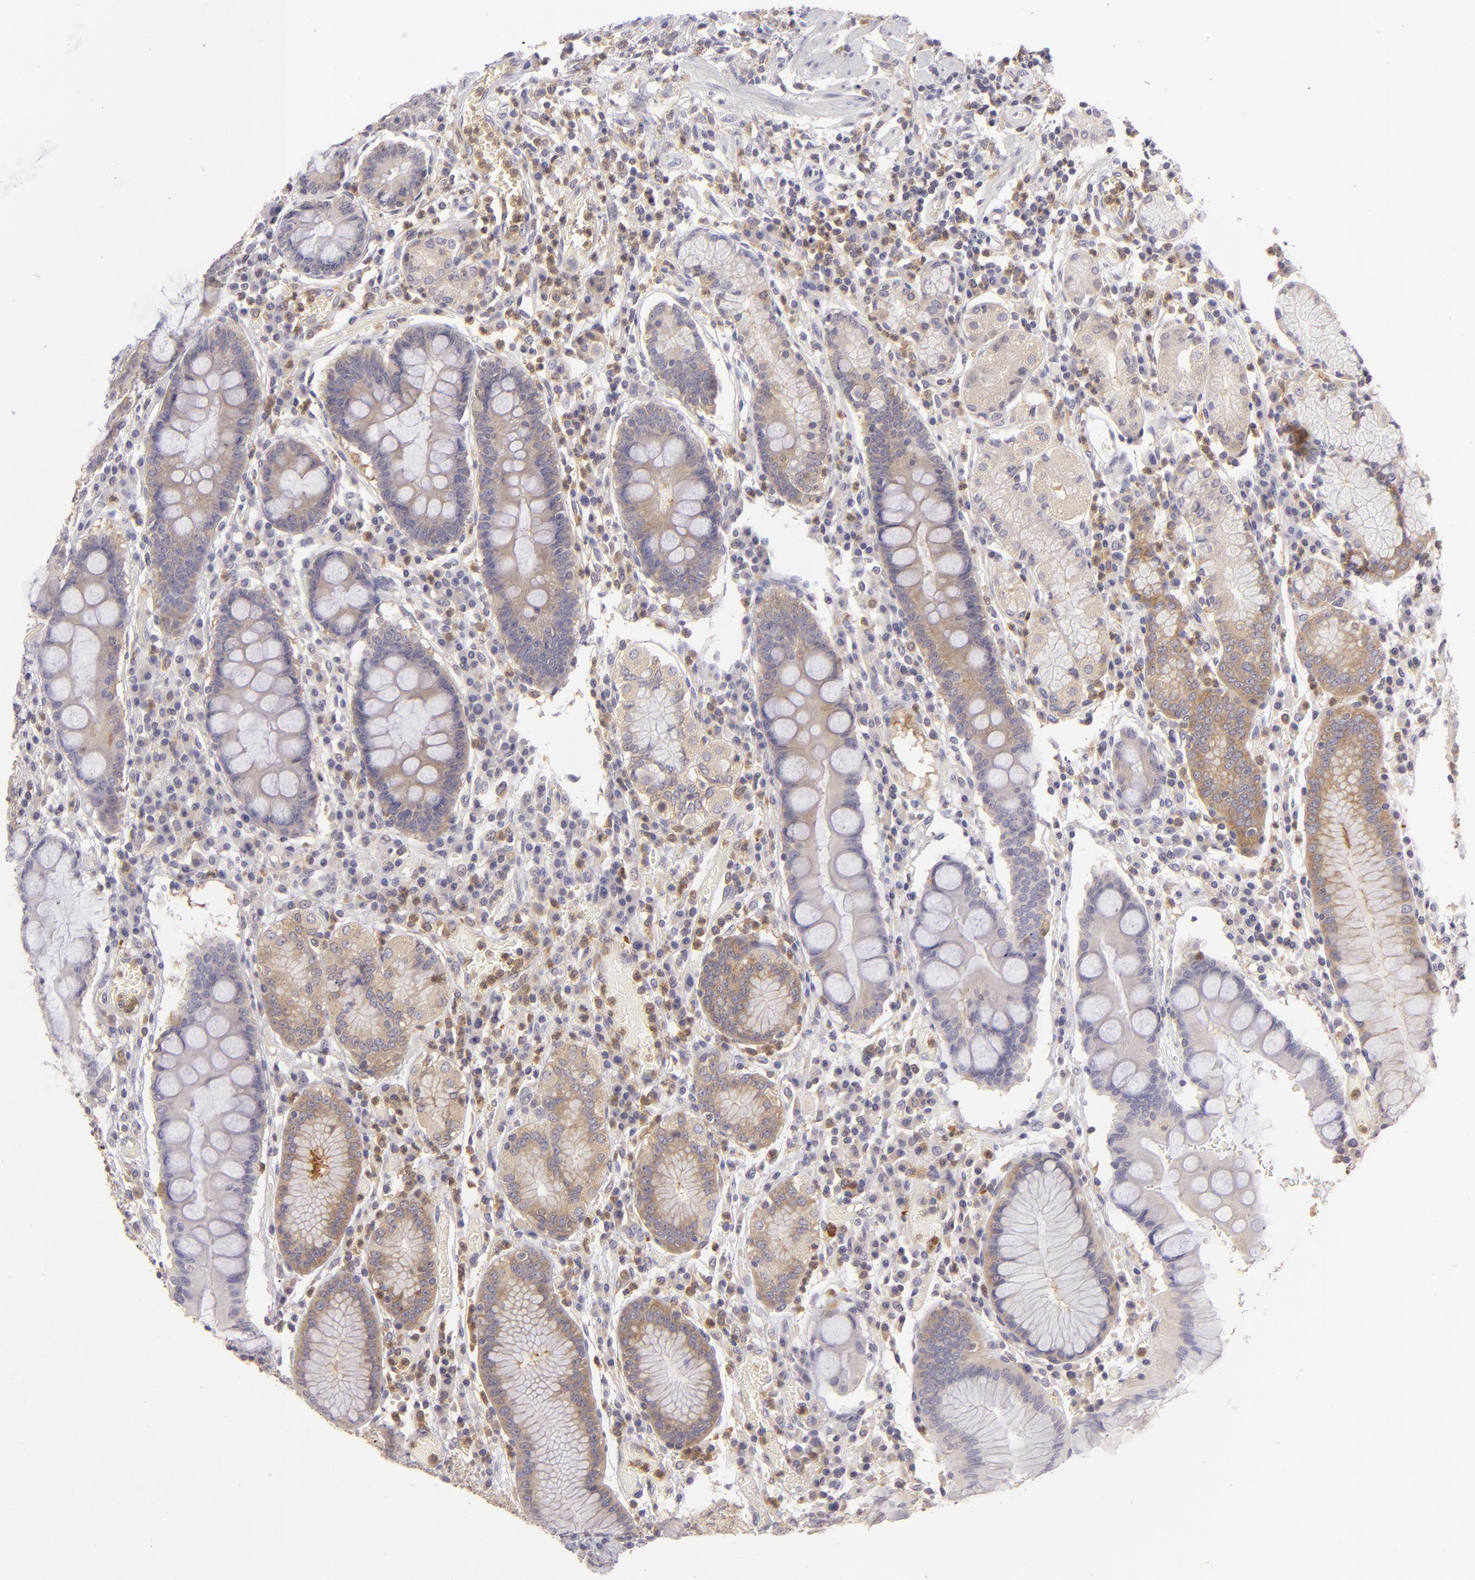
{"staining": {"intensity": "moderate", "quantity": ">75%", "location": "cytoplasmic/membranous"}, "tissue": "stomach", "cell_type": "Glandular cells", "image_type": "normal", "snomed": [{"axis": "morphology", "description": "Normal tissue, NOS"}, {"axis": "topography", "description": "Stomach, lower"}], "caption": "High-magnification brightfield microscopy of unremarkable stomach stained with DAB (brown) and counterstained with hematoxylin (blue). glandular cells exhibit moderate cytoplasmic/membranous staining is seen in about>75% of cells.", "gene": "MMP10", "patient": {"sex": "female", "age": 73}}